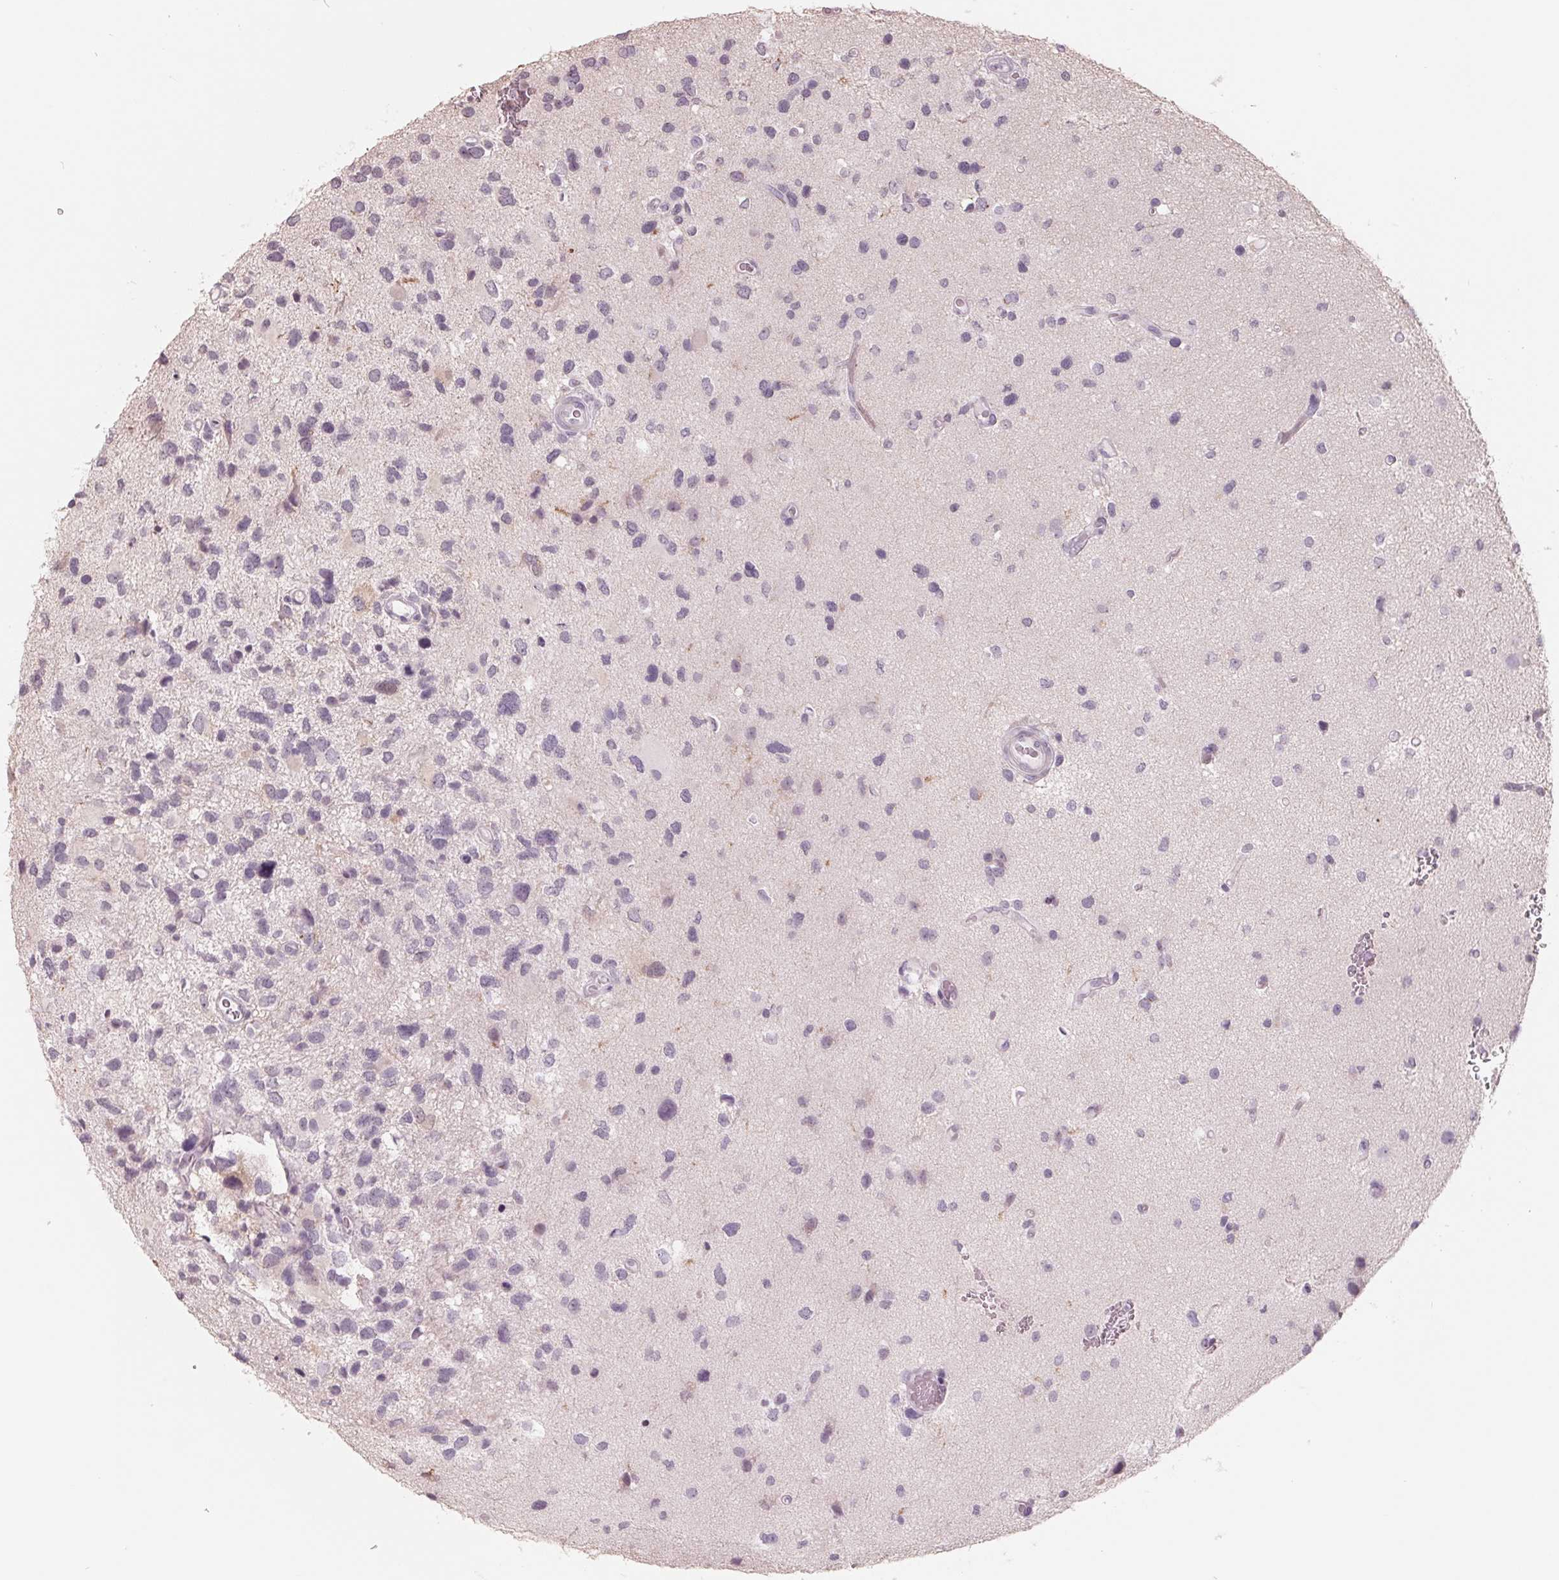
{"staining": {"intensity": "negative", "quantity": "none", "location": "none"}, "tissue": "glioma", "cell_type": "Tumor cells", "image_type": "cancer", "snomed": [{"axis": "morphology", "description": "Glioma, malignant, Low grade"}, {"axis": "topography", "description": "Brain"}], "caption": "Tumor cells are negative for brown protein staining in malignant low-grade glioma. Brightfield microscopy of IHC stained with DAB (brown) and hematoxylin (blue), captured at high magnification.", "gene": "FTCD", "patient": {"sex": "female", "age": 32}}